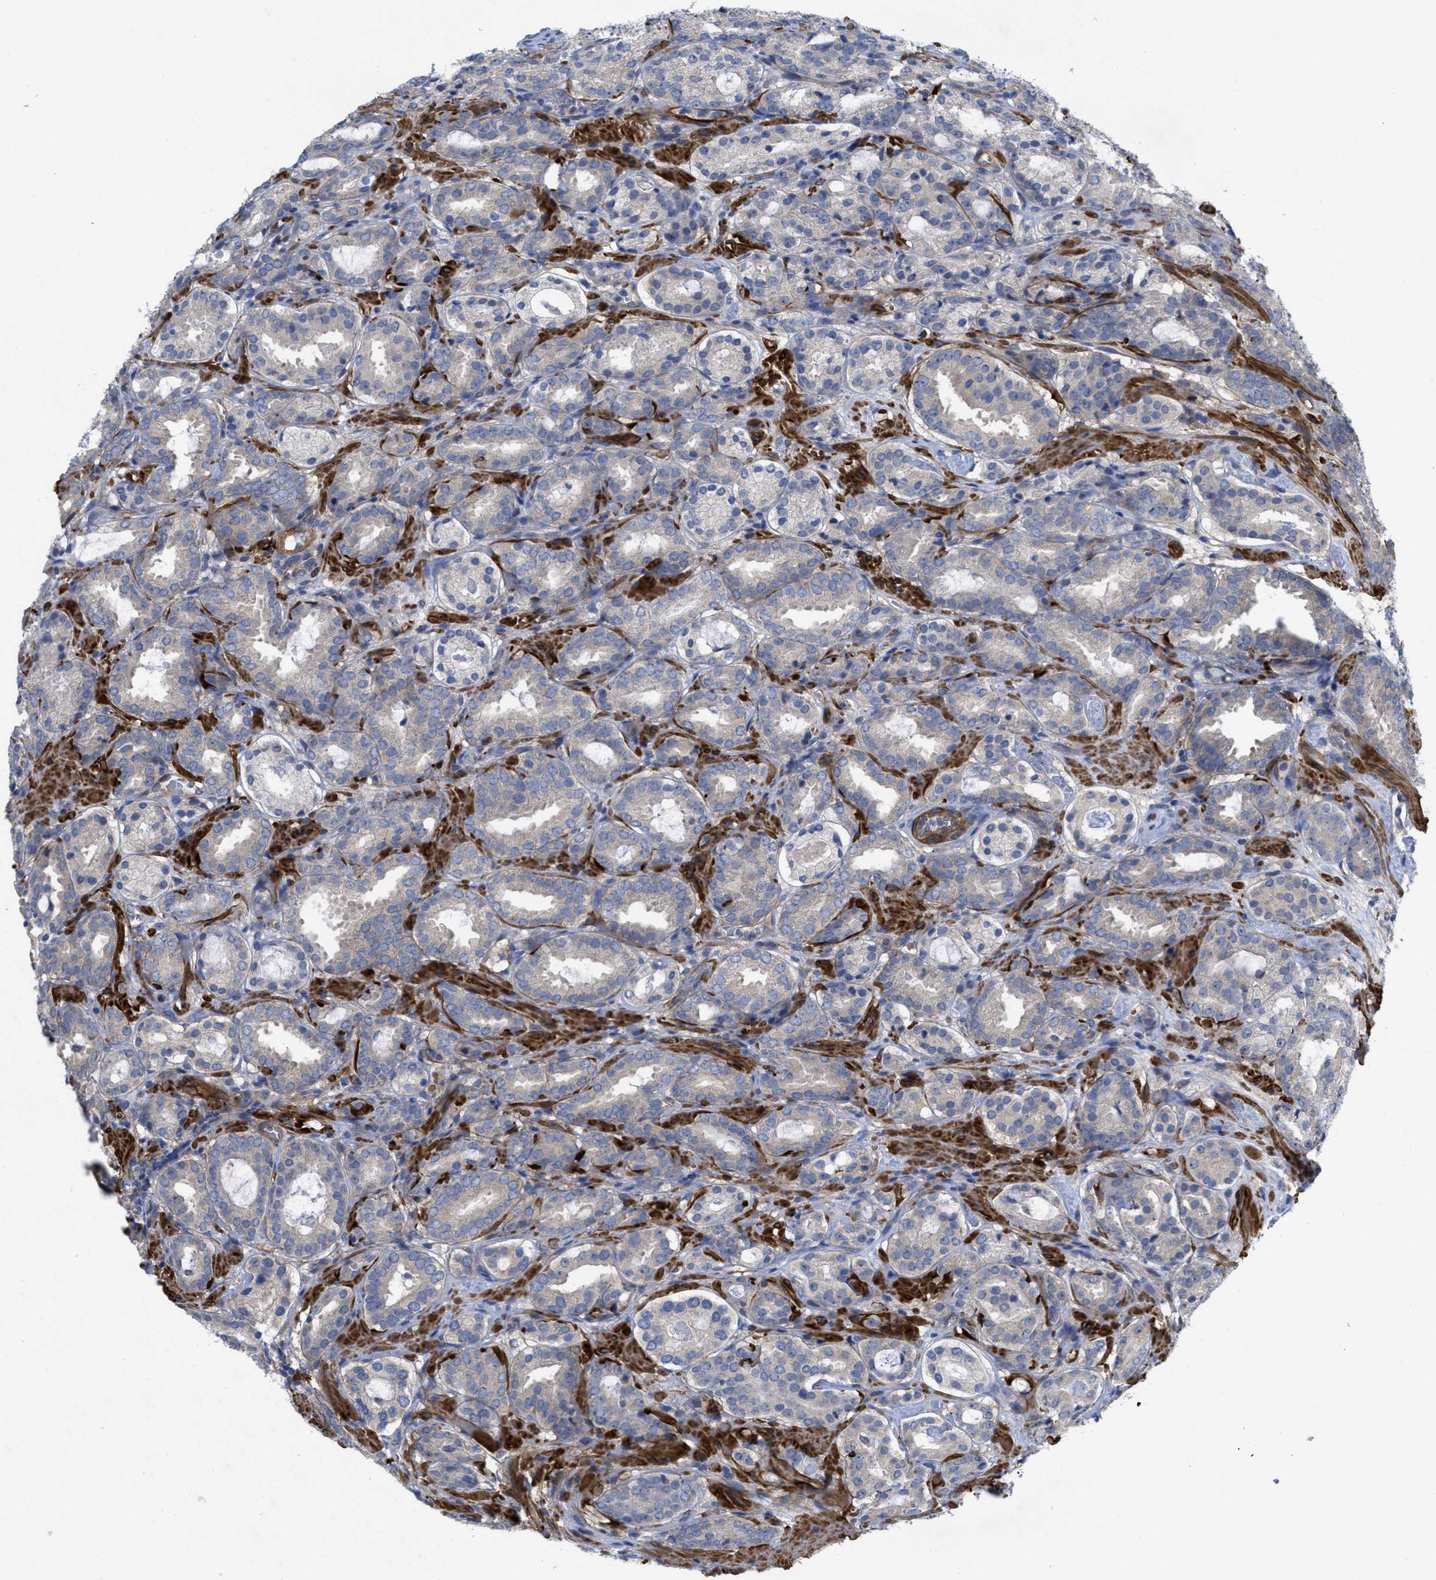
{"staining": {"intensity": "negative", "quantity": "none", "location": "none"}, "tissue": "prostate cancer", "cell_type": "Tumor cells", "image_type": "cancer", "snomed": [{"axis": "morphology", "description": "Adenocarcinoma, Low grade"}, {"axis": "topography", "description": "Prostate"}], "caption": "Tumor cells show no significant expression in prostate adenocarcinoma (low-grade).", "gene": "ARHGEF26", "patient": {"sex": "male", "age": 69}}